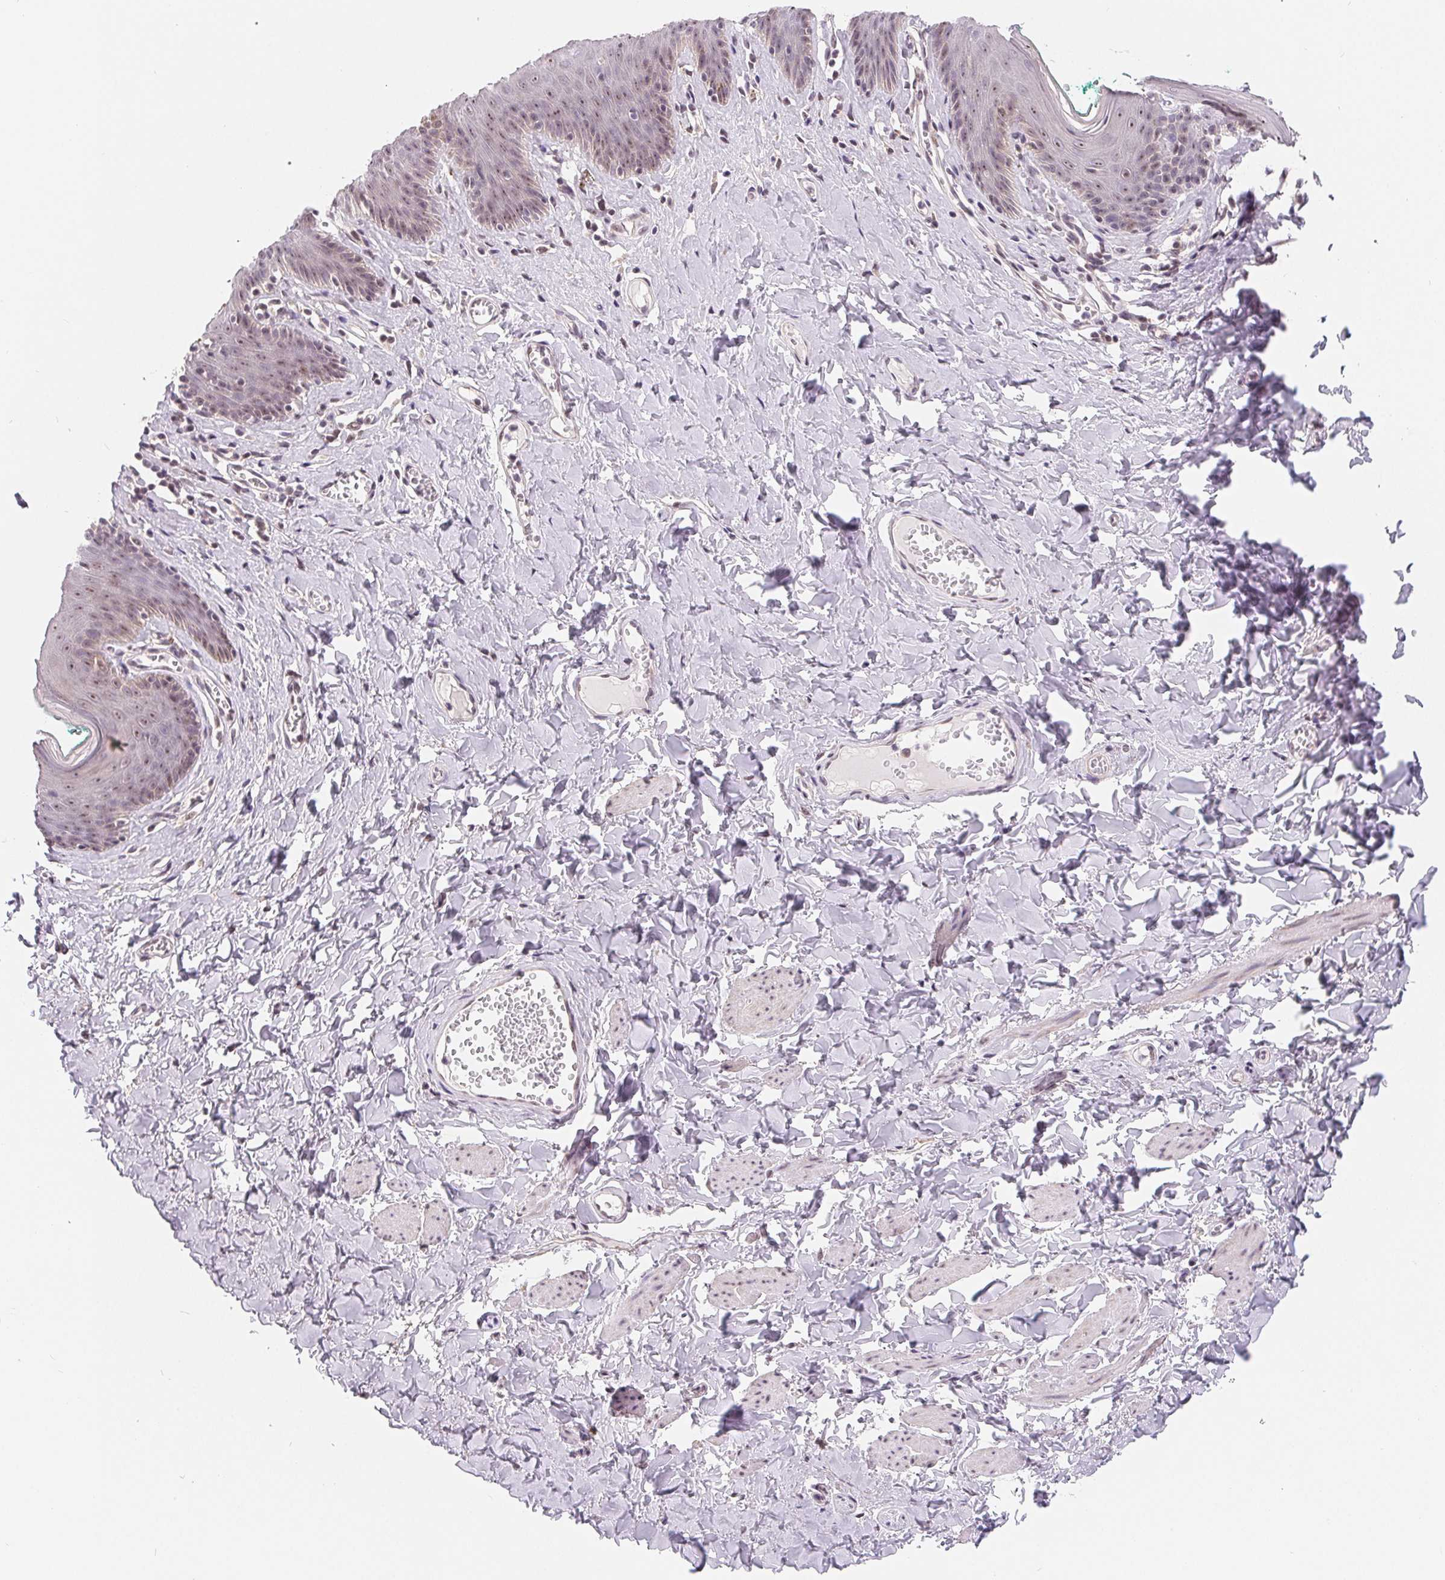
{"staining": {"intensity": "moderate", "quantity": "25%-75%", "location": "nuclear"}, "tissue": "skin", "cell_type": "Epidermal cells", "image_type": "normal", "snomed": [{"axis": "morphology", "description": "Normal tissue, NOS"}, {"axis": "topography", "description": "Vulva"}, {"axis": "topography", "description": "Peripheral nerve tissue"}], "caption": "Immunohistochemical staining of normal skin demonstrates 25%-75% levels of moderate nuclear protein staining in approximately 25%-75% of epidermal cells.", "gene": "LCA5L", "patient": {"sex": "female", "age": 66}}